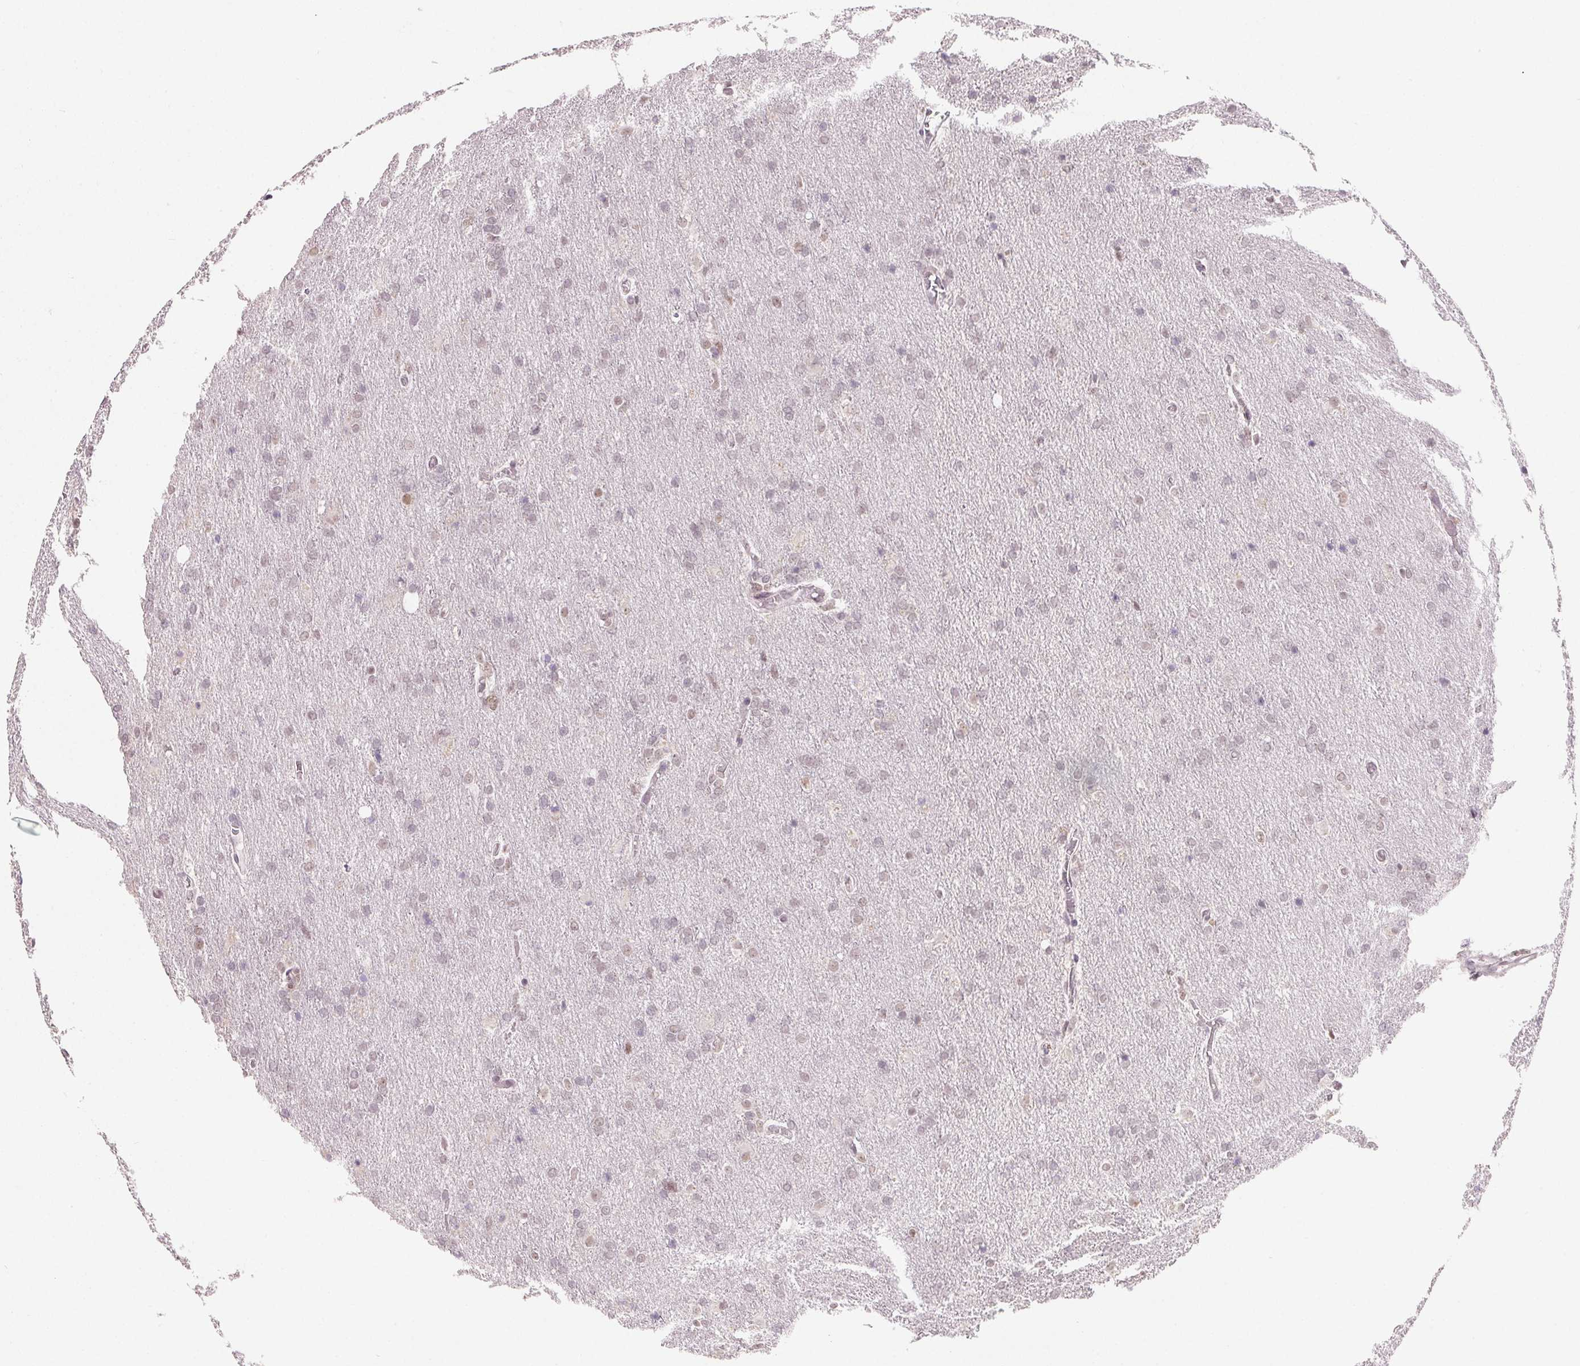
{"staining": {"intensity": "negative", "quantity": "none", "location": "none"}, "tissue": "glioma", "cell_type": "Tumor cells", "image_type": "cancer", "snomed": [{"axis": "morphology", "description": "Glioma, malignant, High grade"}, {"axis": "topography", "description": "Brain"}], "caption": "The photomicrograph demonstrates no significant positivity in tumor cells of malignant high-grade glioma.", "gene": "NXF3", "patient": {"sex": "male", "age": 68}}